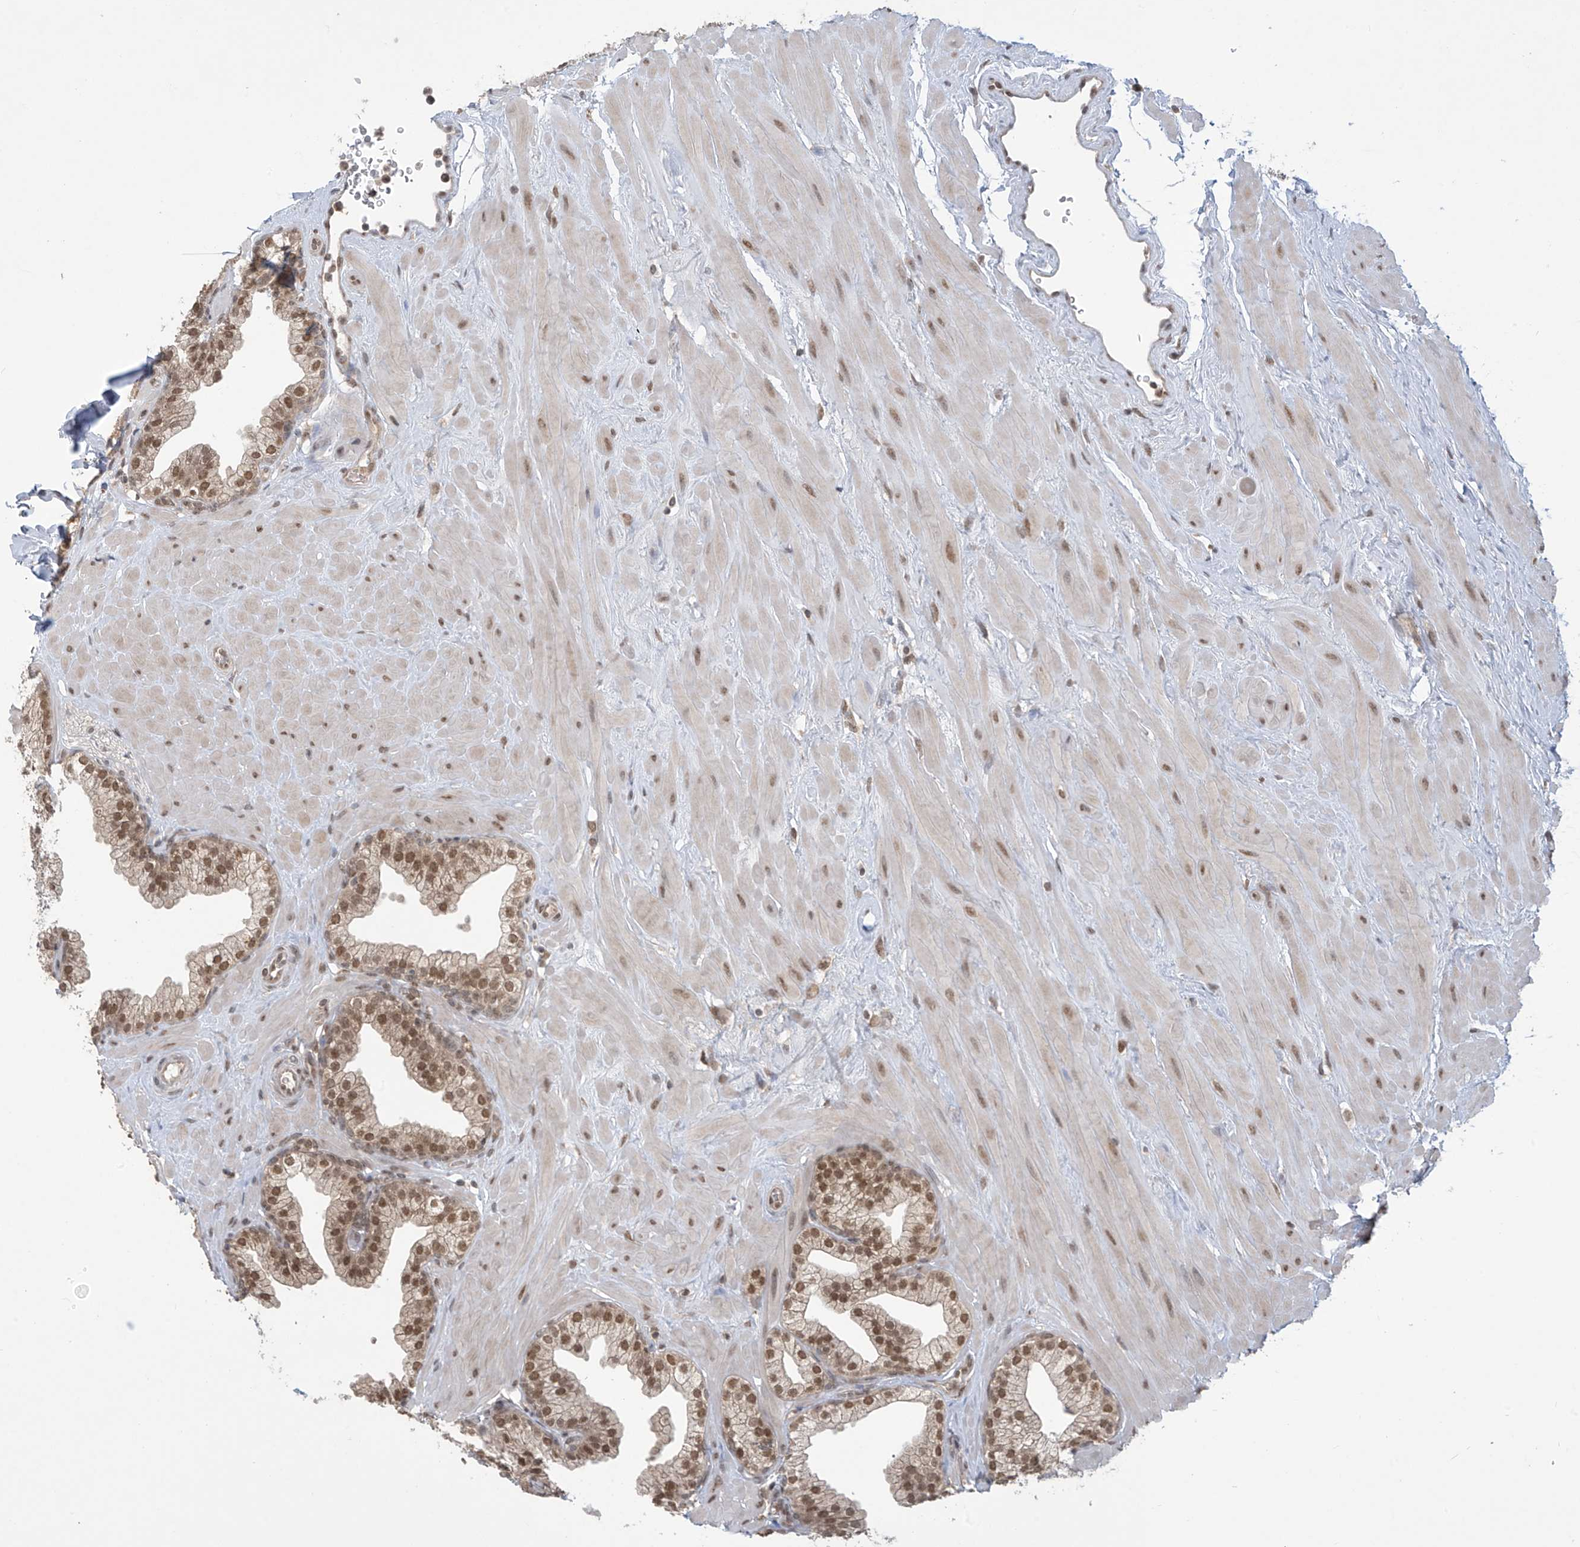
{"staining": {"intensity": "moderate", "quantity": ">75%", "location": "nuclear"}, "tissue": "prostate", "cell_type": "Glandular cells", "image_type": "normal", "snomed": [{"axis": "morphology", "description": "Normal tissue, NOS"}, {"axis": "morphology", "description": "Urothelial carcinoma, Low grade"}, {"axis": "topography", "description": "Urinary bladder"}, {"axis": "topography", "description": "Prostate"}], "caption": "Immunohistochemical staining of normal prostate reveals moderate nuclear protein expression in about >75% of glandular cells.", "gene": "LCOR", "patient": {"sex": "male", "age": 60}}